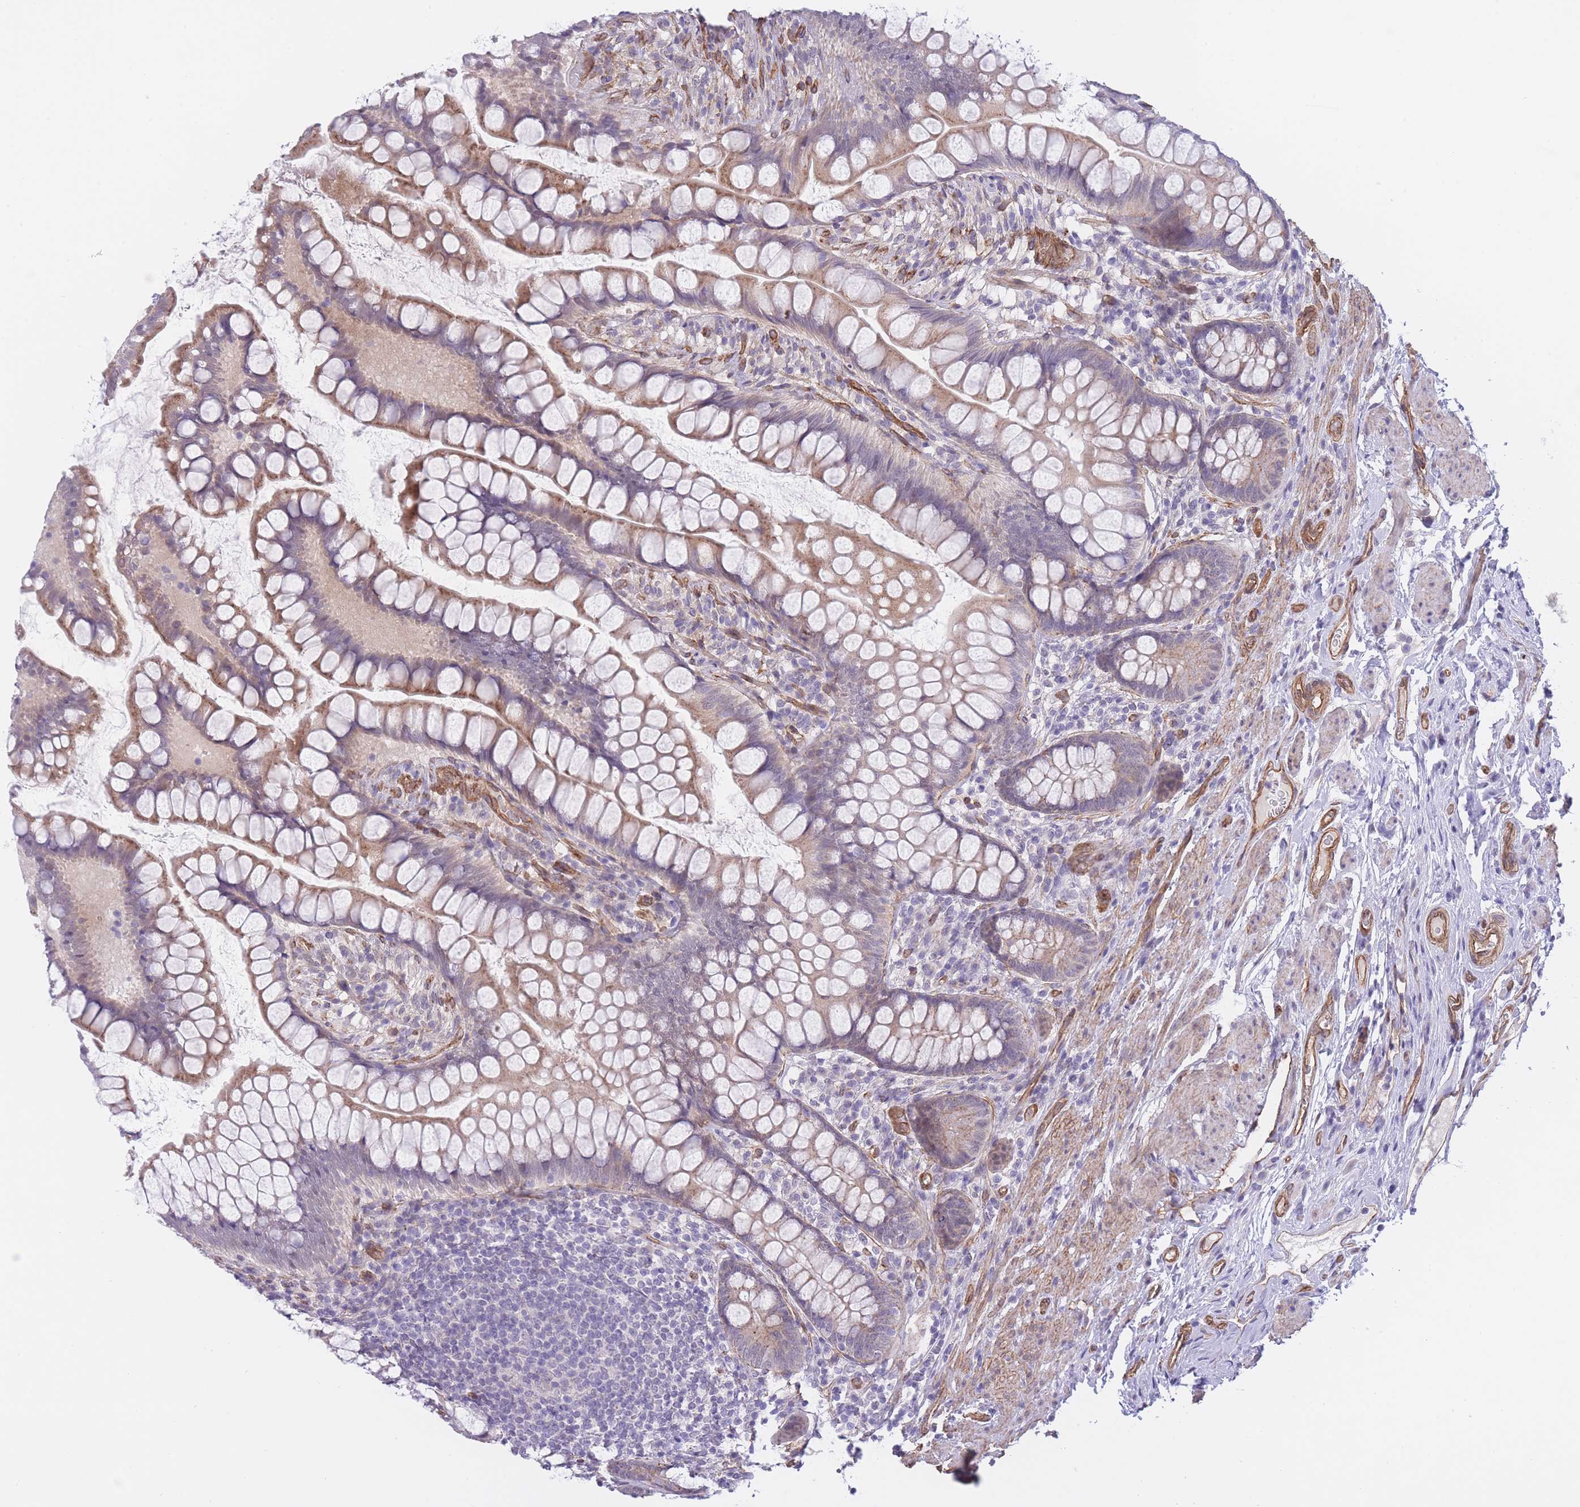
{"staining": {"intensity": "moderate", "quantity": ">75%", "location": "cytoplasmic/membranous"}, "tissue": "small intestine", "cell_type": "Glandular cells", "image_type": "normal", "snomed": [{"axis": "morphology", "description": "Normal tissue, NOS"}, {"axis": "topography", "description": "Small intestine"}], "caption": "Moderate cytoplasmic/membranous expression is appreciated in approximately >75% of glandular cells in benign small intestine. (Brightfield microscopy of DAB IHC at high magnification).", "gene": "QTRT1", "patient": {"sex": "male", "age": 70}}